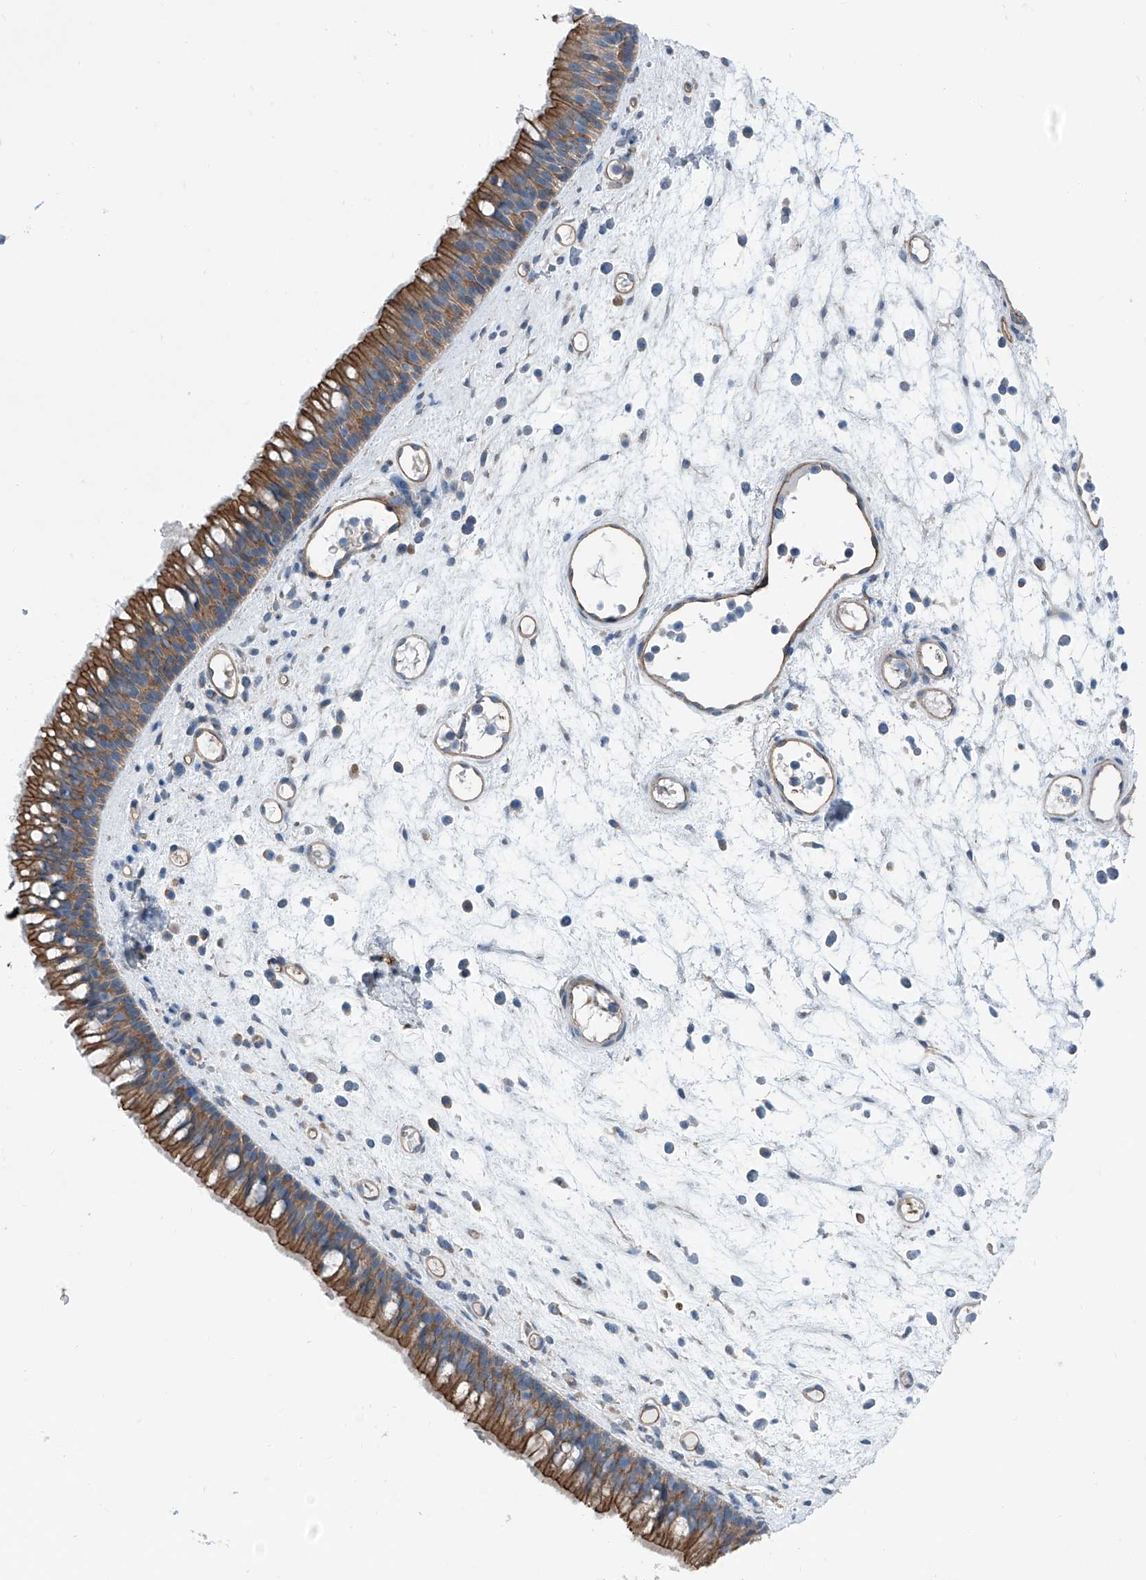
{"staining": {"intensity": "moderate", "quantity": ">75%", "location": "cytoplasmic/membranous"}, "tissue": "nasopharynx", "cell_type": "Respiratory epithelial cells", "image_type": "normal", "snomed": [{"axis": "morphology", "description": "Normal tissue, NOS"}, {"axis": "morphology", "description": "Inflammation, NOS"}, {"axis": "morphology", "description": "Malignant melanoma, Metastatic site"}, {"axis": "topography", "description": "Nasopharynx"}], "caption": "Respiratory epithelial cells display moderate cytoplasmic/membranous staining in about >75% of cells in benign nasopharynx.", "gene": "THEMIS2", "patient": {"sex": "male", "age": 70}}